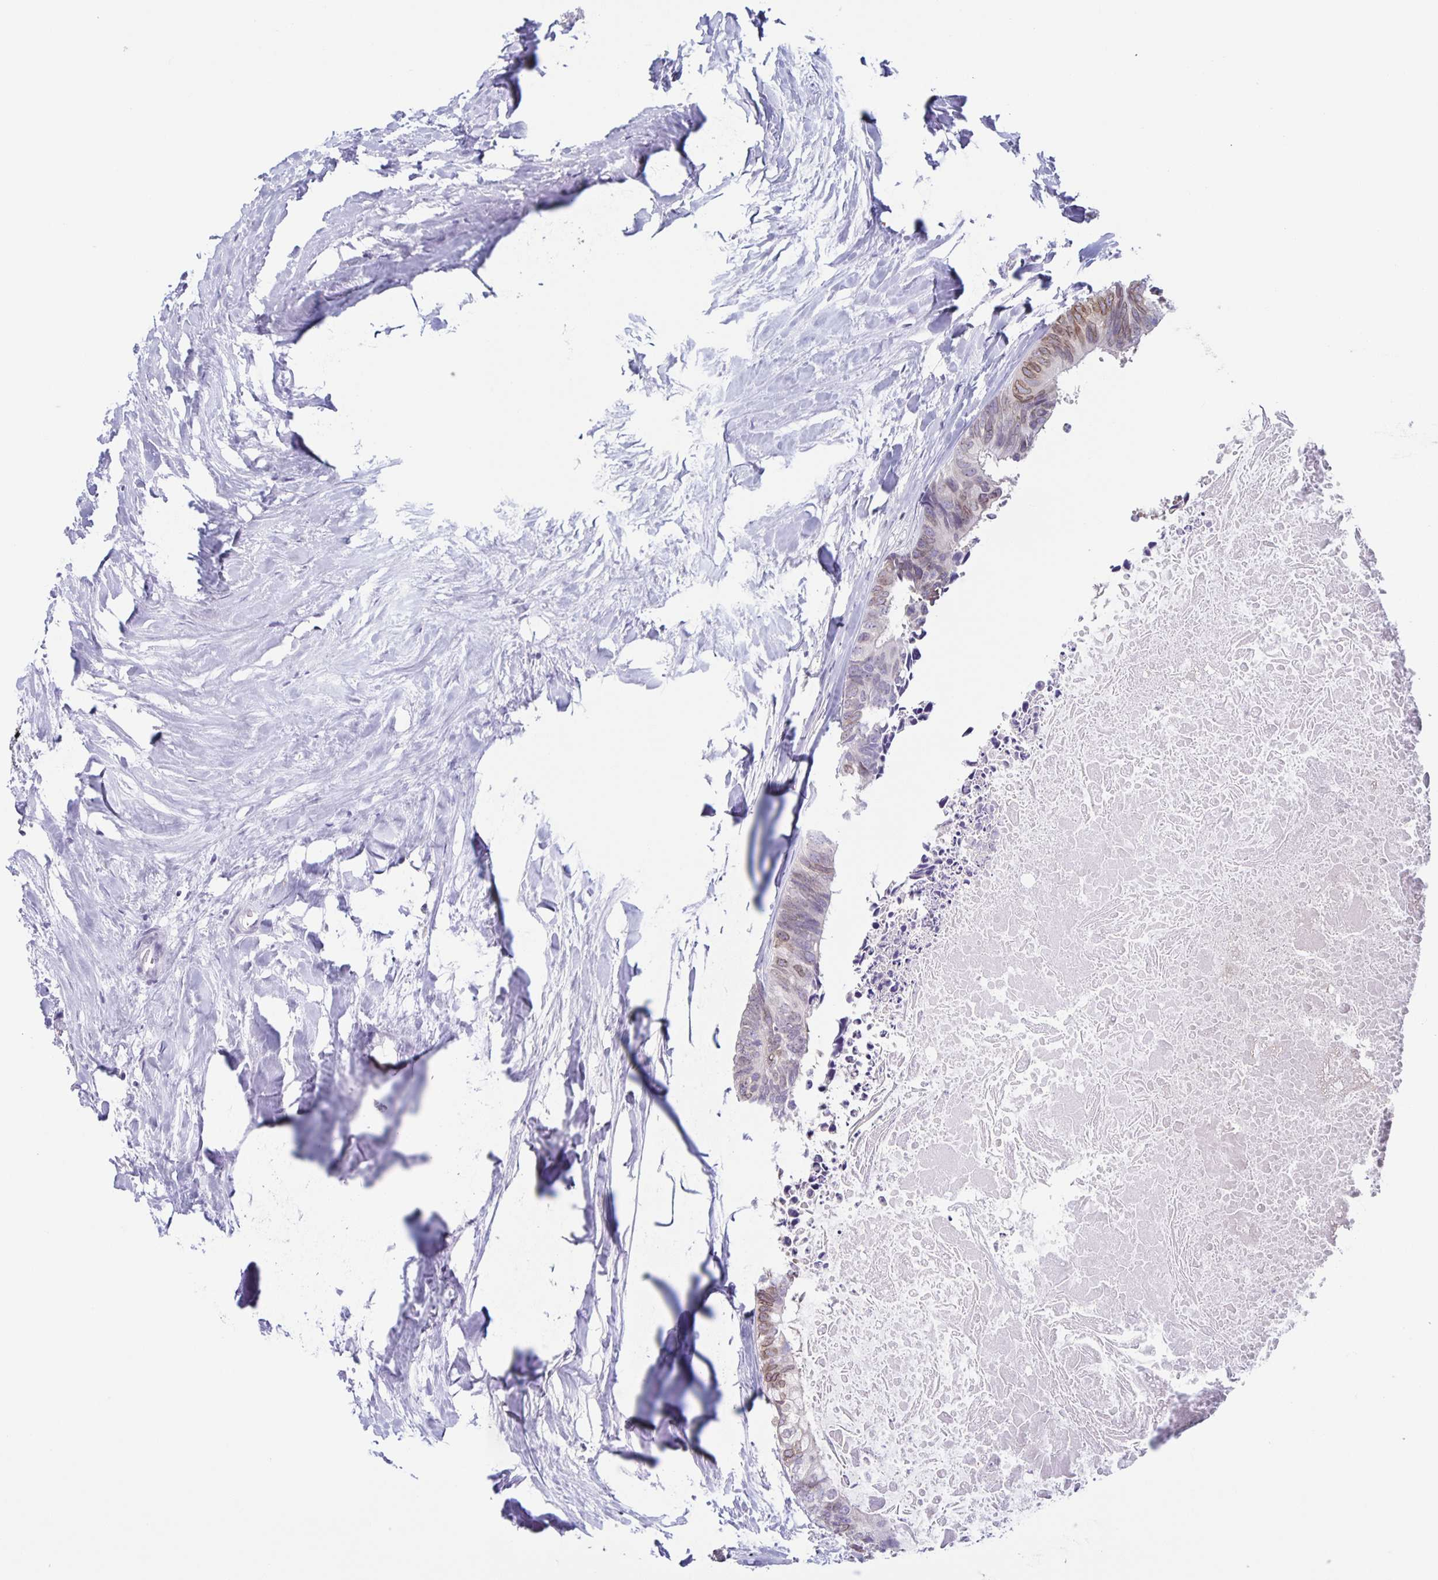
{"staining": {"intensity": "weak", "quantity": "<25%", "location": "cytoplasmic/membranous,nuclear"}, "tissue": "colorectal cancer", "cell_type": "Tumor cells", "image_type": "cancer", "snomed": [{"axis": "morphology", "description": "Adenocarcinoma, NOS"}, {"axis": "topography", "description": "Colon"}, {"axis": "topography", "description": "Rectum"}], "caption": "Colorectal cancer stained for a protein using IHC exhibits no positivity tumor cells.", "gene": "SYNE2", "patient": {"sex": "male", "age": 57}}